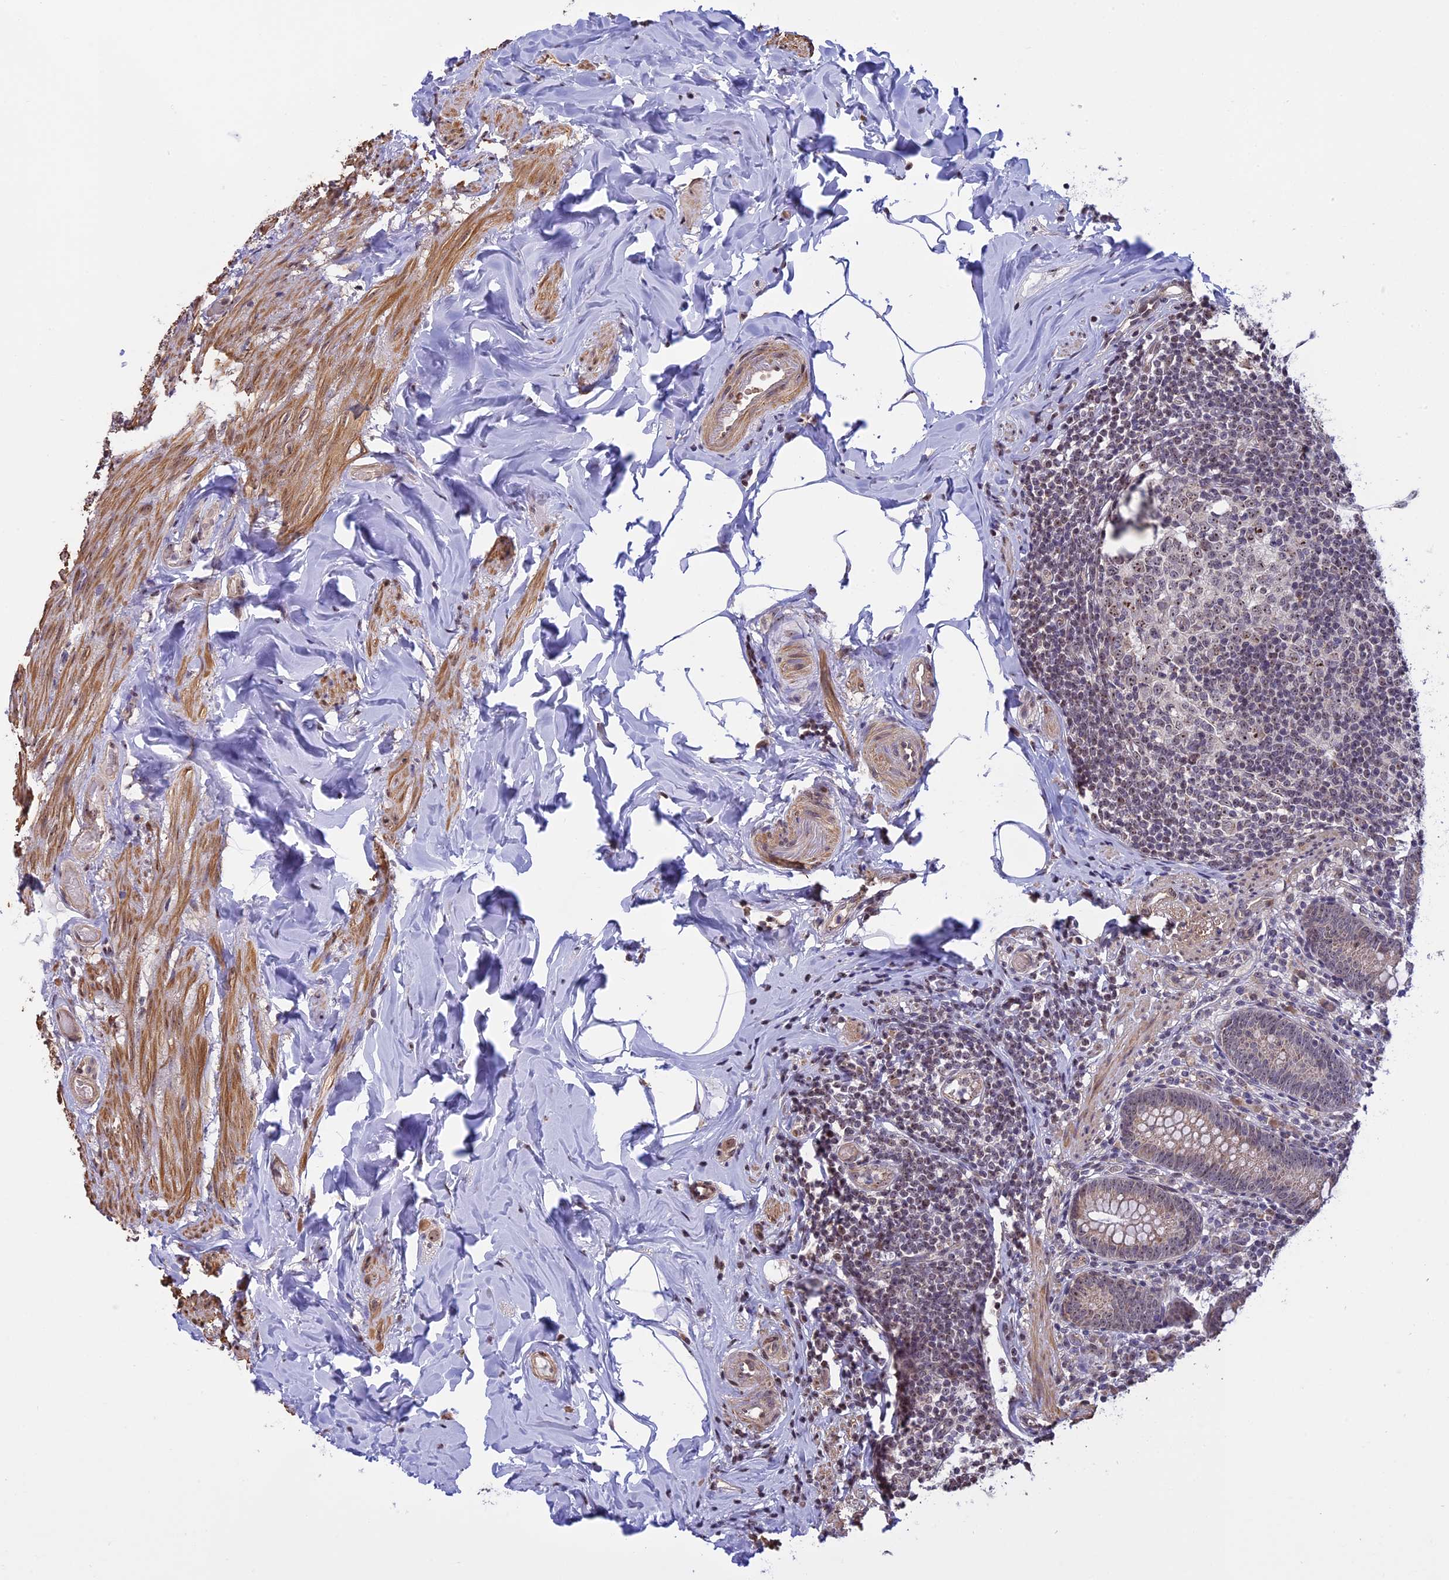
{"staining": {"intensity": "weak", "quantity": "25%-75%", "location": "cytoplasmic/membranous,nuclear"}, "tissue": "appendix", "cell_type": "Glandular cells", "image_type": "normal", "snomed": [{"axis": "morphology", "description": "Normal tissue, NOS"}, {"axis": "topography", "description": "Appendix"}], "caption": "Benign appendix exhibits weak cytoplasmic/membranous,nuclear expression in about 25%-75% of glandular cells, visualized by immunohistochemistry.", "gene": "MGA", "patient": {"sex": "male", "age": 55}}